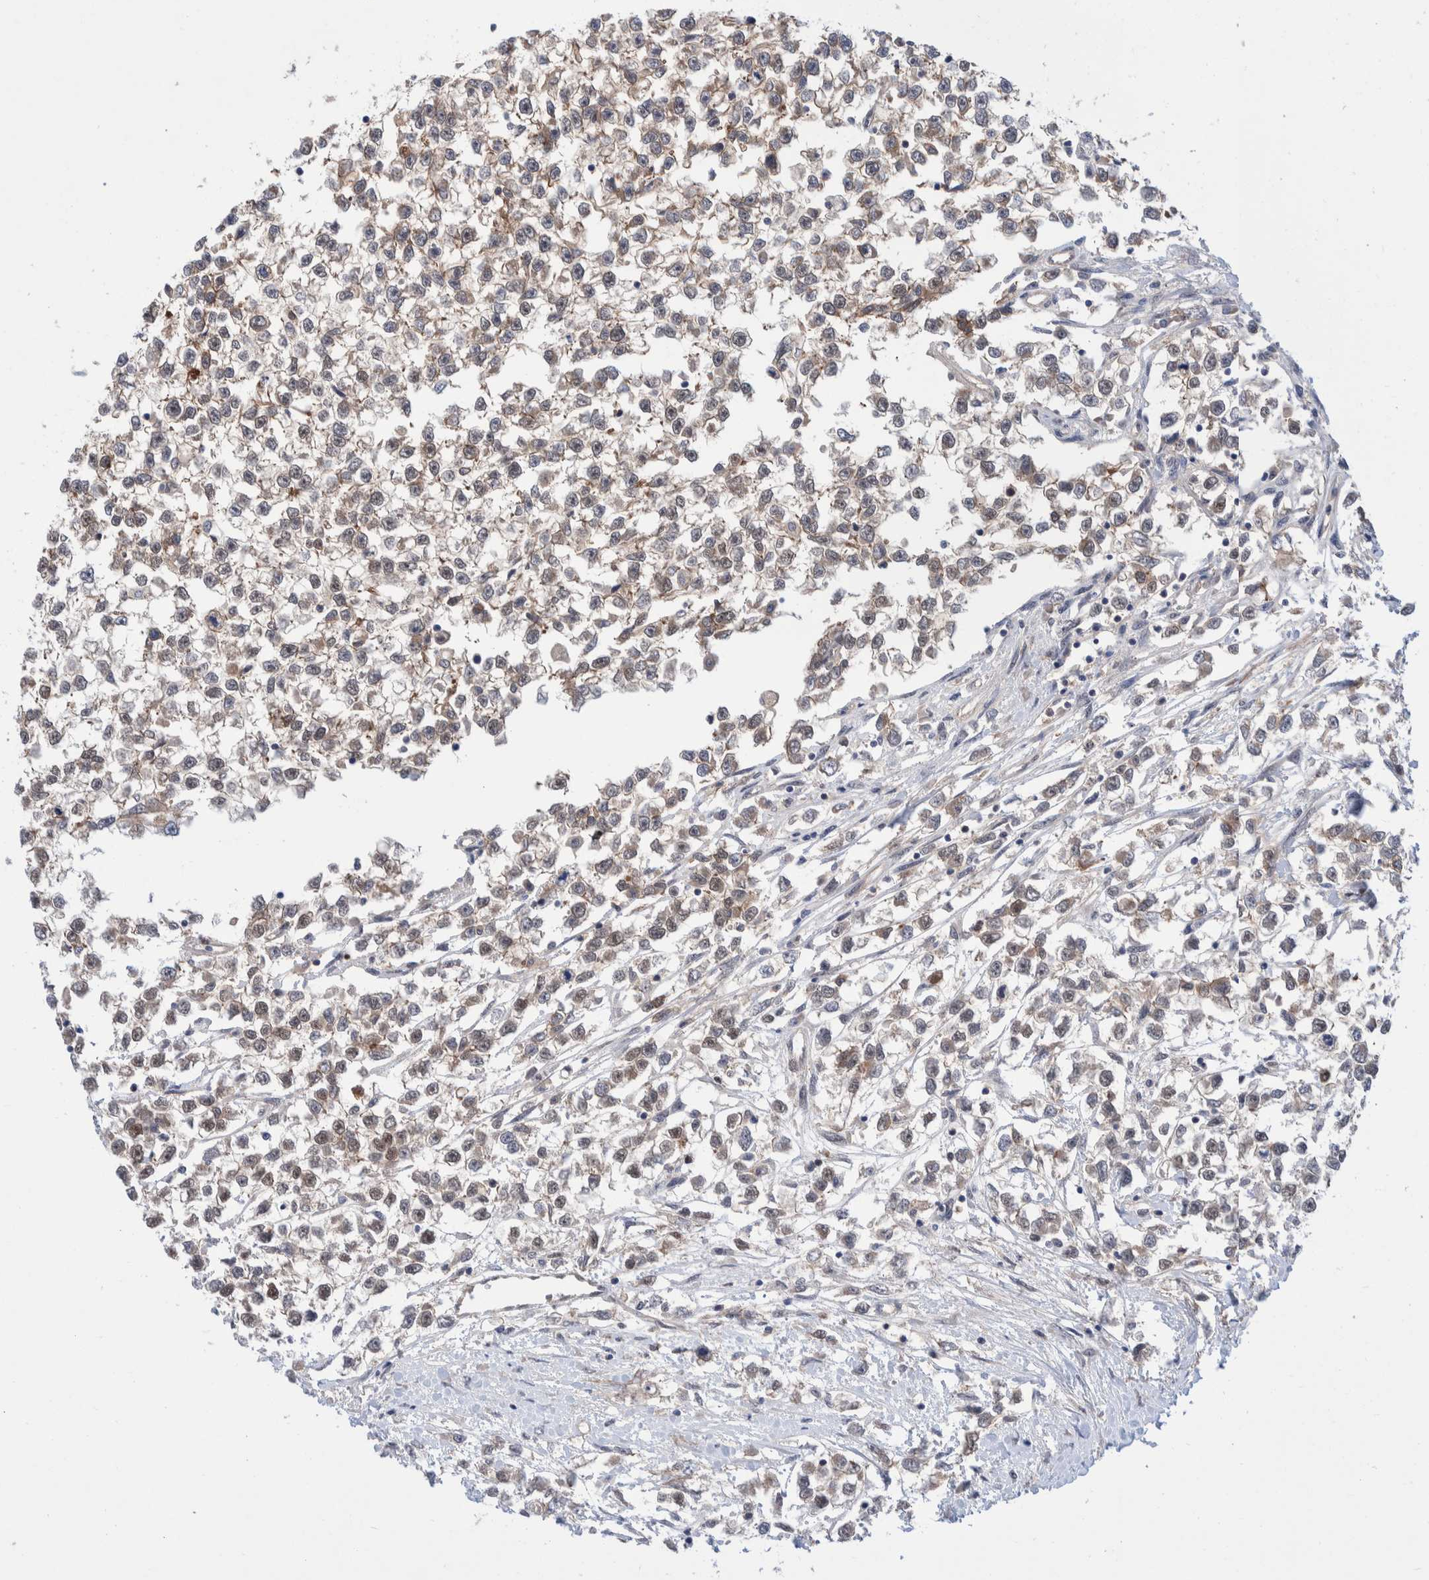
{"staining": {"intensity": "weak", "quantity": ">75%", "location": "cytoplasmic/membranous,nuclear"}, "tissue": "testis cancer", "cell_type": "Tumor cells", "image_type": "cancer", "snomed": [{"axis": "morphology", "description": "Seminoma, NOS"}, {"axis": "morphology", "description": "Carcinoma, Embryonal, NOS"}, {"axis": "topography", "description": "Testis"}], "caption": "Protein staining of testis cancer (embryonal carcinoma) tissue reveals weak cytoplasmic/membranous and nuclear positivity in about >75% of tumor cells.", "gene": "PFAS", "patient": {"sex": "male", "age": 51}}